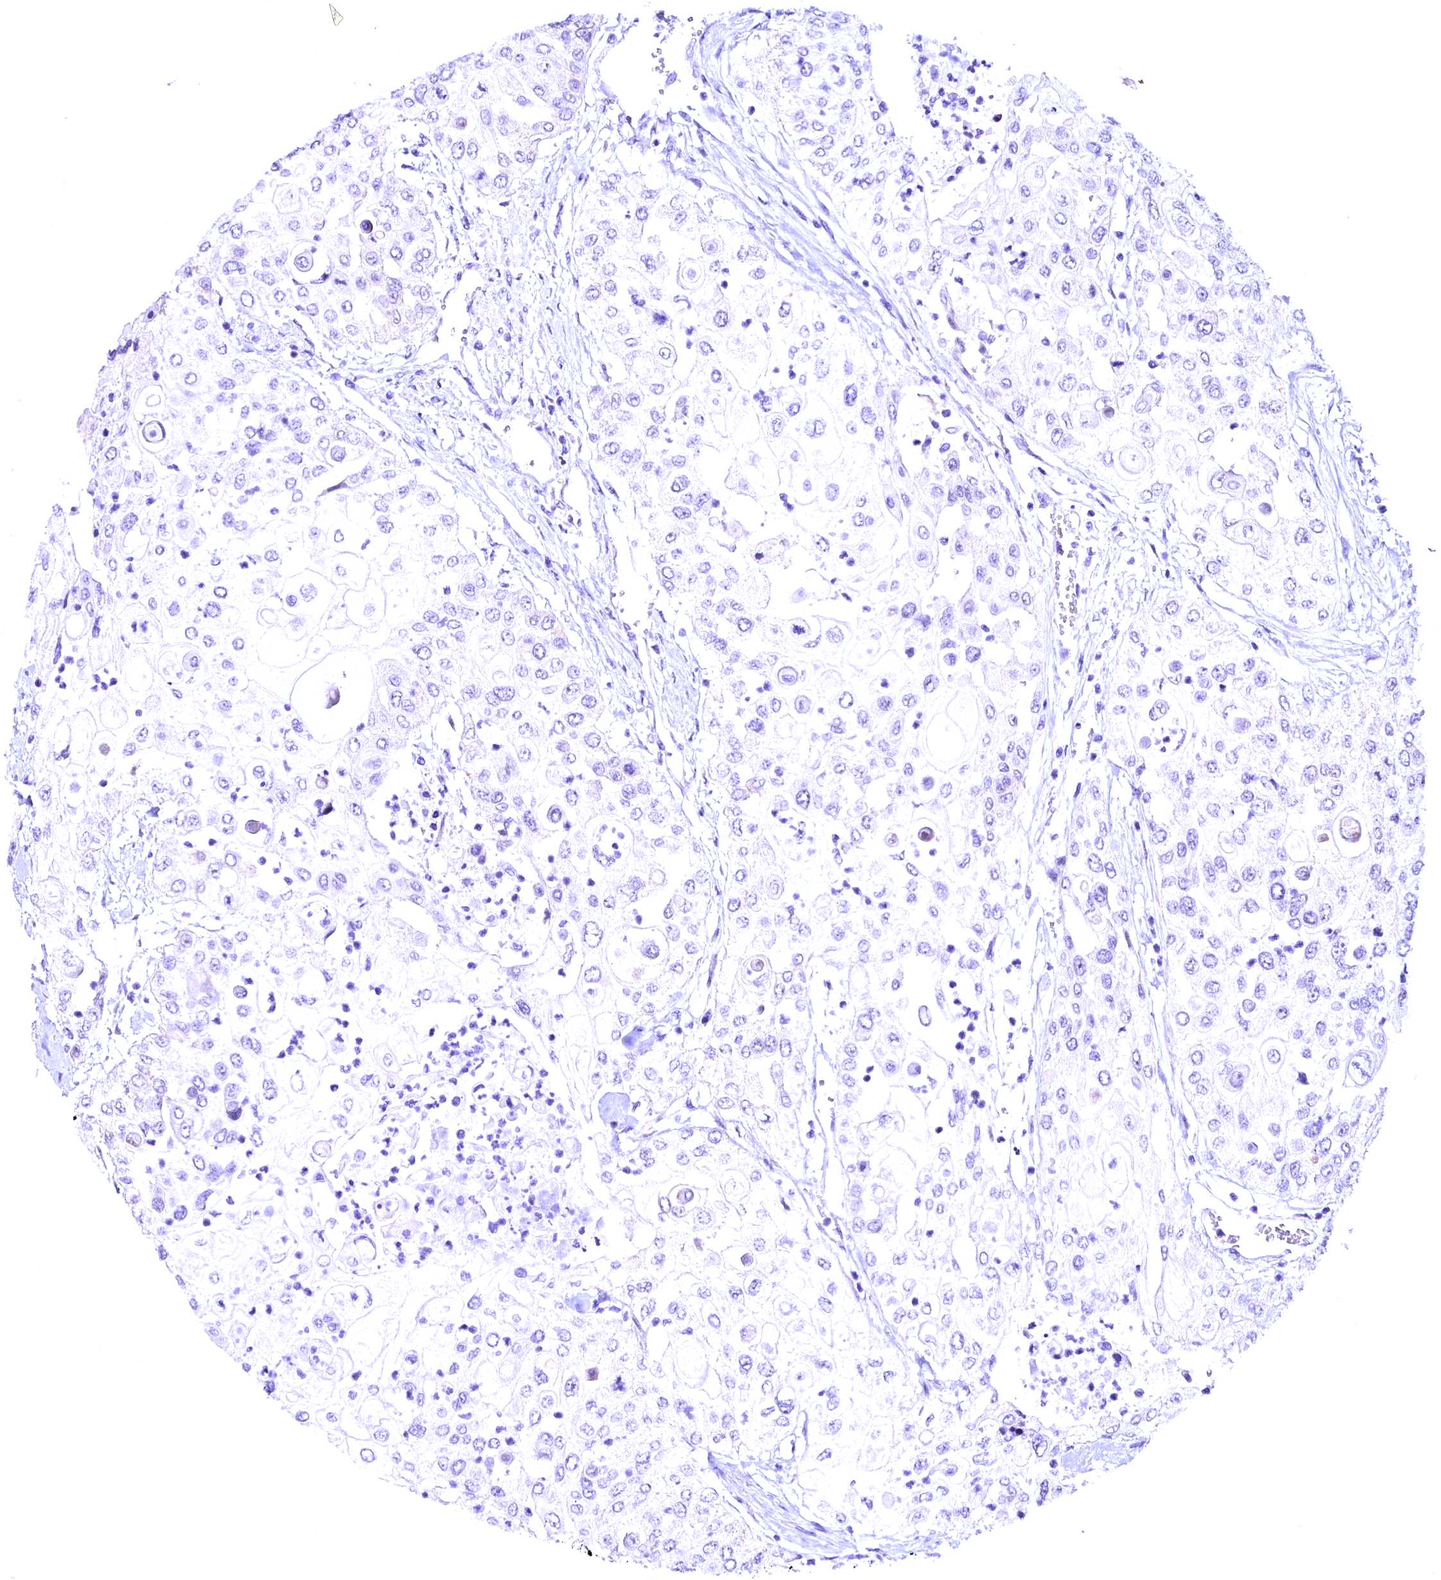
{"staining": {"intensity": "negative", "quantity": "none", "location": "none"}, "tissue": "urothelial cancer", "cell_type": "Tumor cells", "image_type": "cancer", "snomed": [{"axis": "morphology", "description": "Urothelial carcinoma, High grade"}, {"axis": "topography", "description": "Urinary bladder"}], "caption": "This is a photomicrograph of IHC staining of high-grade urothelial carcinoma, which shows no staining in tumor cells.", "gene": "CCDC106", "patient": {"sex": "female", "age": 79}}